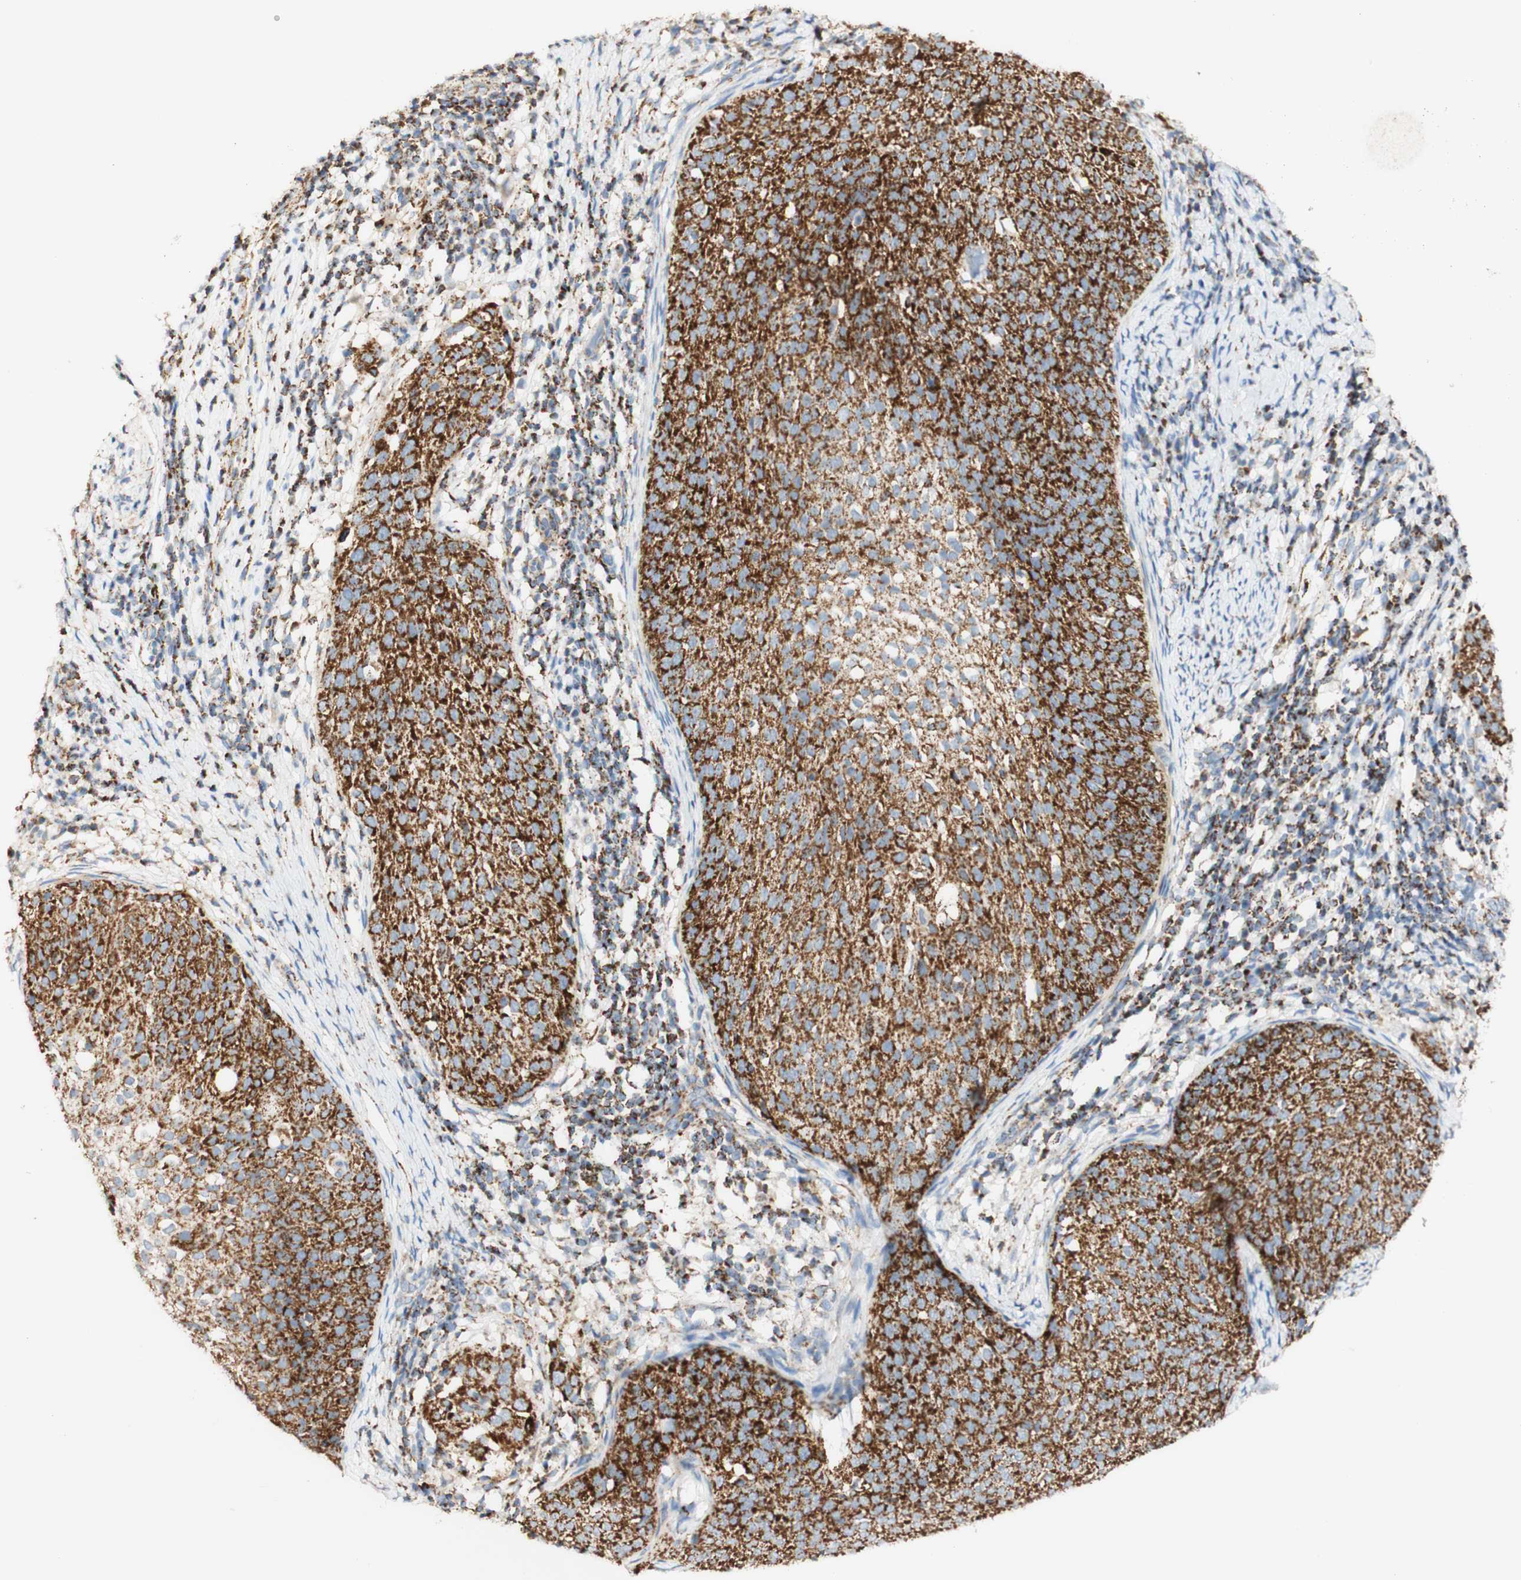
{"staining": {"intensity": "strong", "quantity": ">75%", "location": "cytoplasmic/membranous"}, "tissue": "cervical cancer", "cell_type": "Tumor cells", "image_type": "cancer", "snomed": [{"axis": "morphology", "description": "Squamous cell carcinoma, NOS"}, {"axis": "topography", "description": "Cervix"}], "caption": "Immunohistochemical staining of human cervical cancer (squamous cell carcinoma) reveals high levels of strong cytoplasmic/membranous staining in about >75% of tumor cells. (IHC, brightfield microscopy, high magnification).", "gene": "OXCT1", "patient": {"sex": "female", "age": 51}}